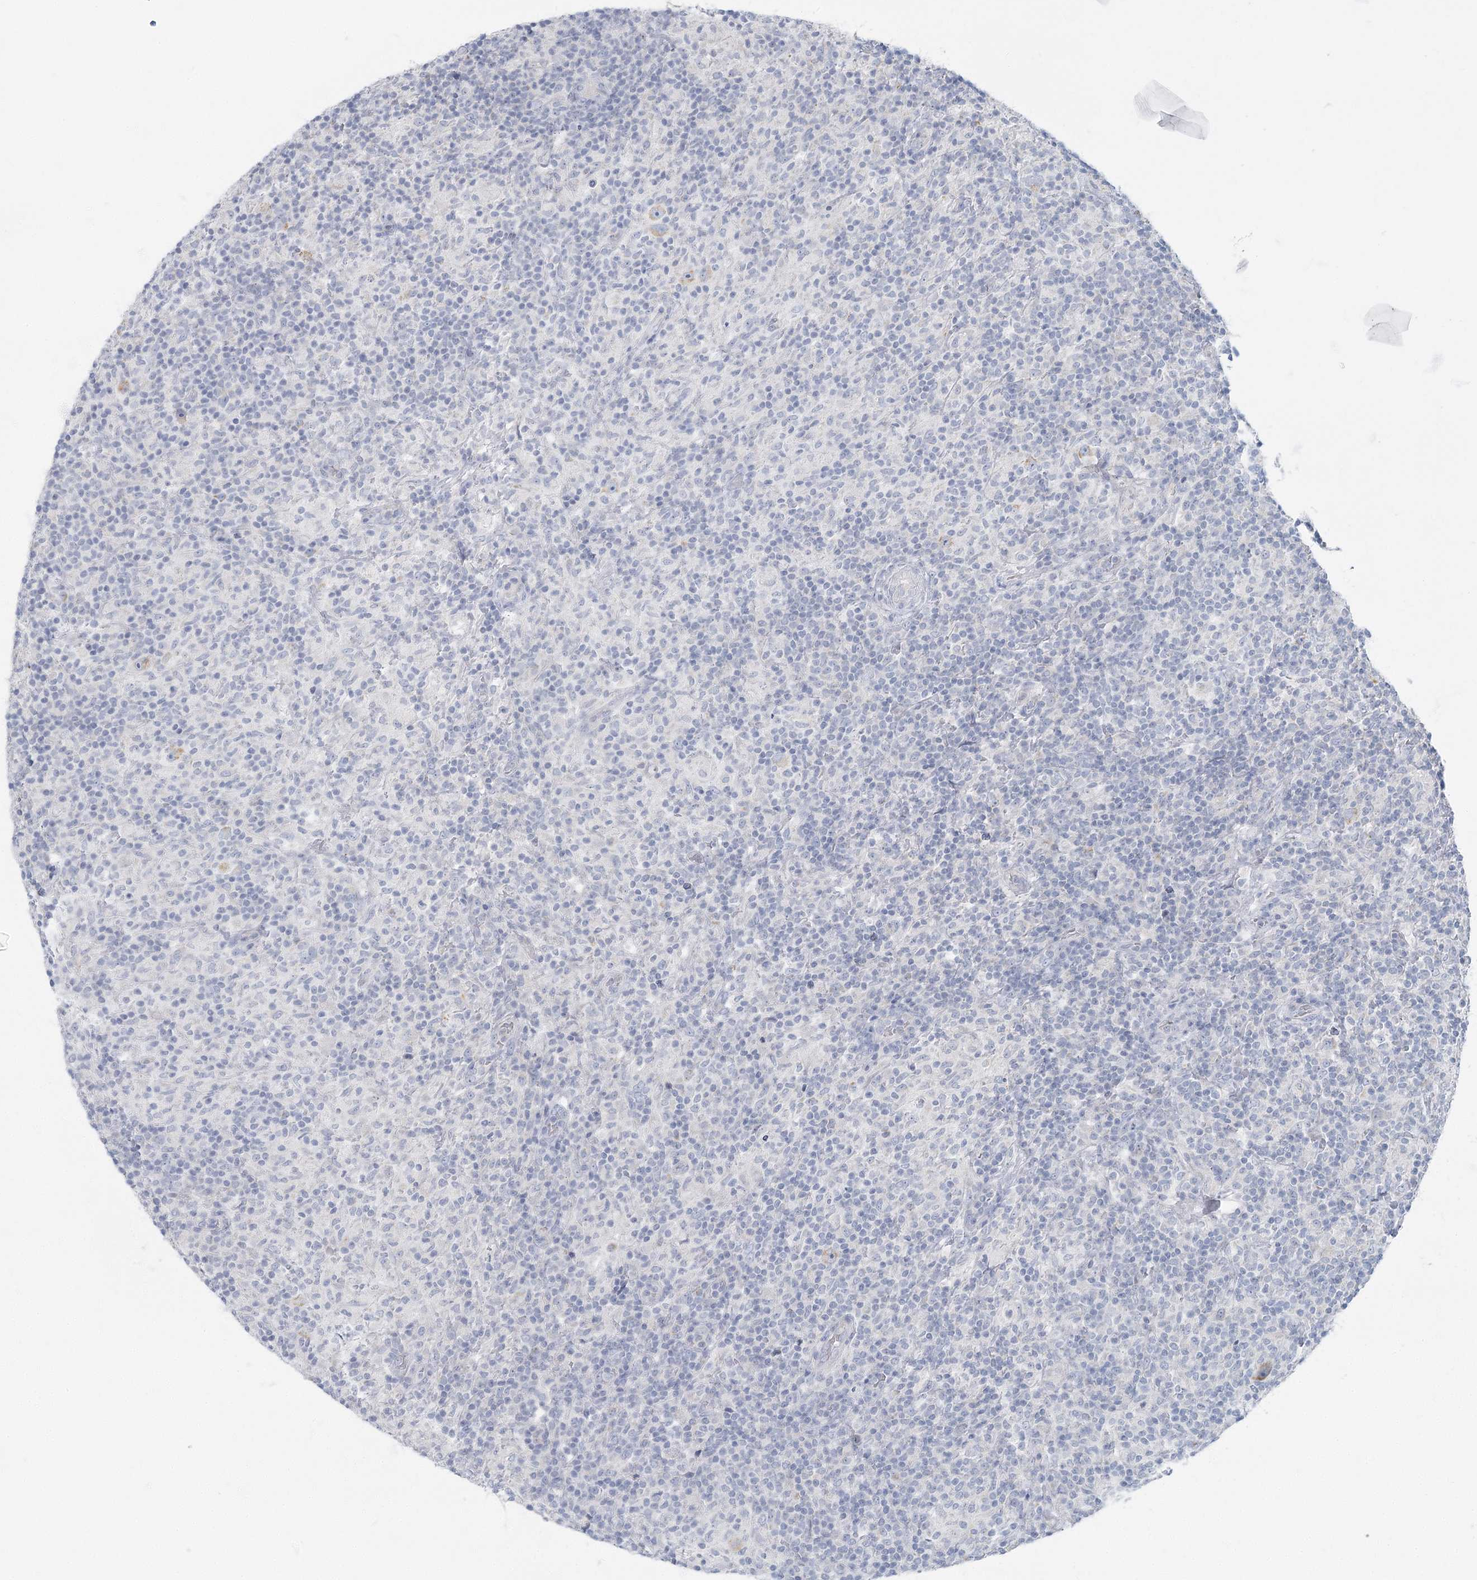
{"staining": {"intensity": "negative", "quantity": "none", "location": "none"}, "tissue": "lymphoma", "cell_type": "Tumor cells", "image_type": "cancer", "snomed": [{"axis": "morphology", "description": "Hodgkin's disease, NOS"}, {"axis": "topography", "description": "Lymph node"}], "caption": "Tumor cells show no significant staining in lymphoma. Nuclei are stained in blue.", "gene": "FAM110C", "patient": {"sex": "male", "age": 70}}